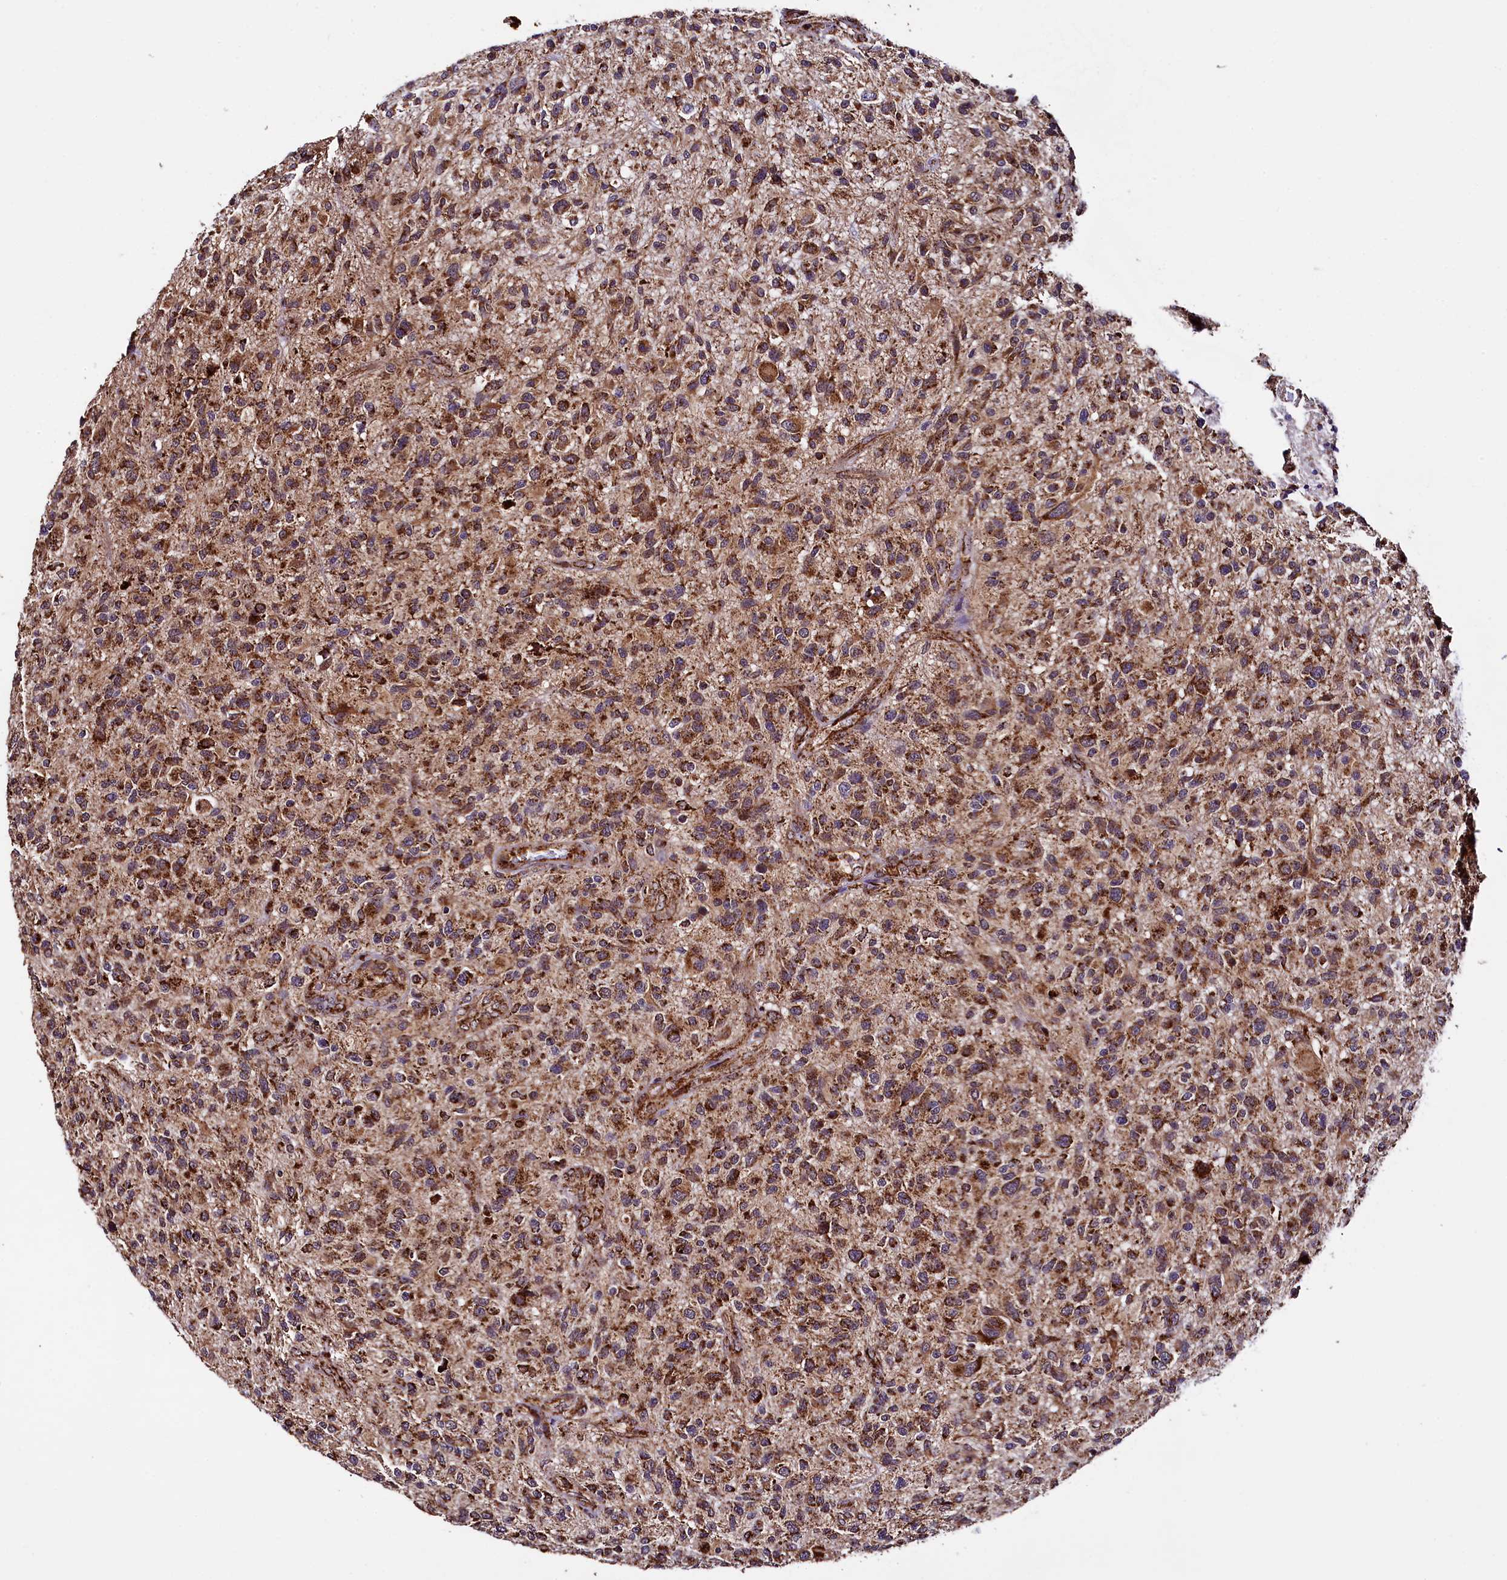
{"staining": {"intensity": "moderate", "quantity": ">75%", "location": "cytoplasmic/membranous"}, "tissue": "glioma", "cell_type": "Tumor cells", "image_type": "cancer", "snomed": [{"axis": "morphology", "description": "Glioma, malignant, High grade"}, {"axis": "topography", "description": "Brain"}], "caption": "A micrograph of human malignant high-grade glioma stained for a protein reveals moderate cytoplasmic/membranous brown staining in tumor cells. (Brightfield microscopy of DAB IHC at high magnification).", "gene": "KLC2", "patient": {"sex": "male", "age": 47}}